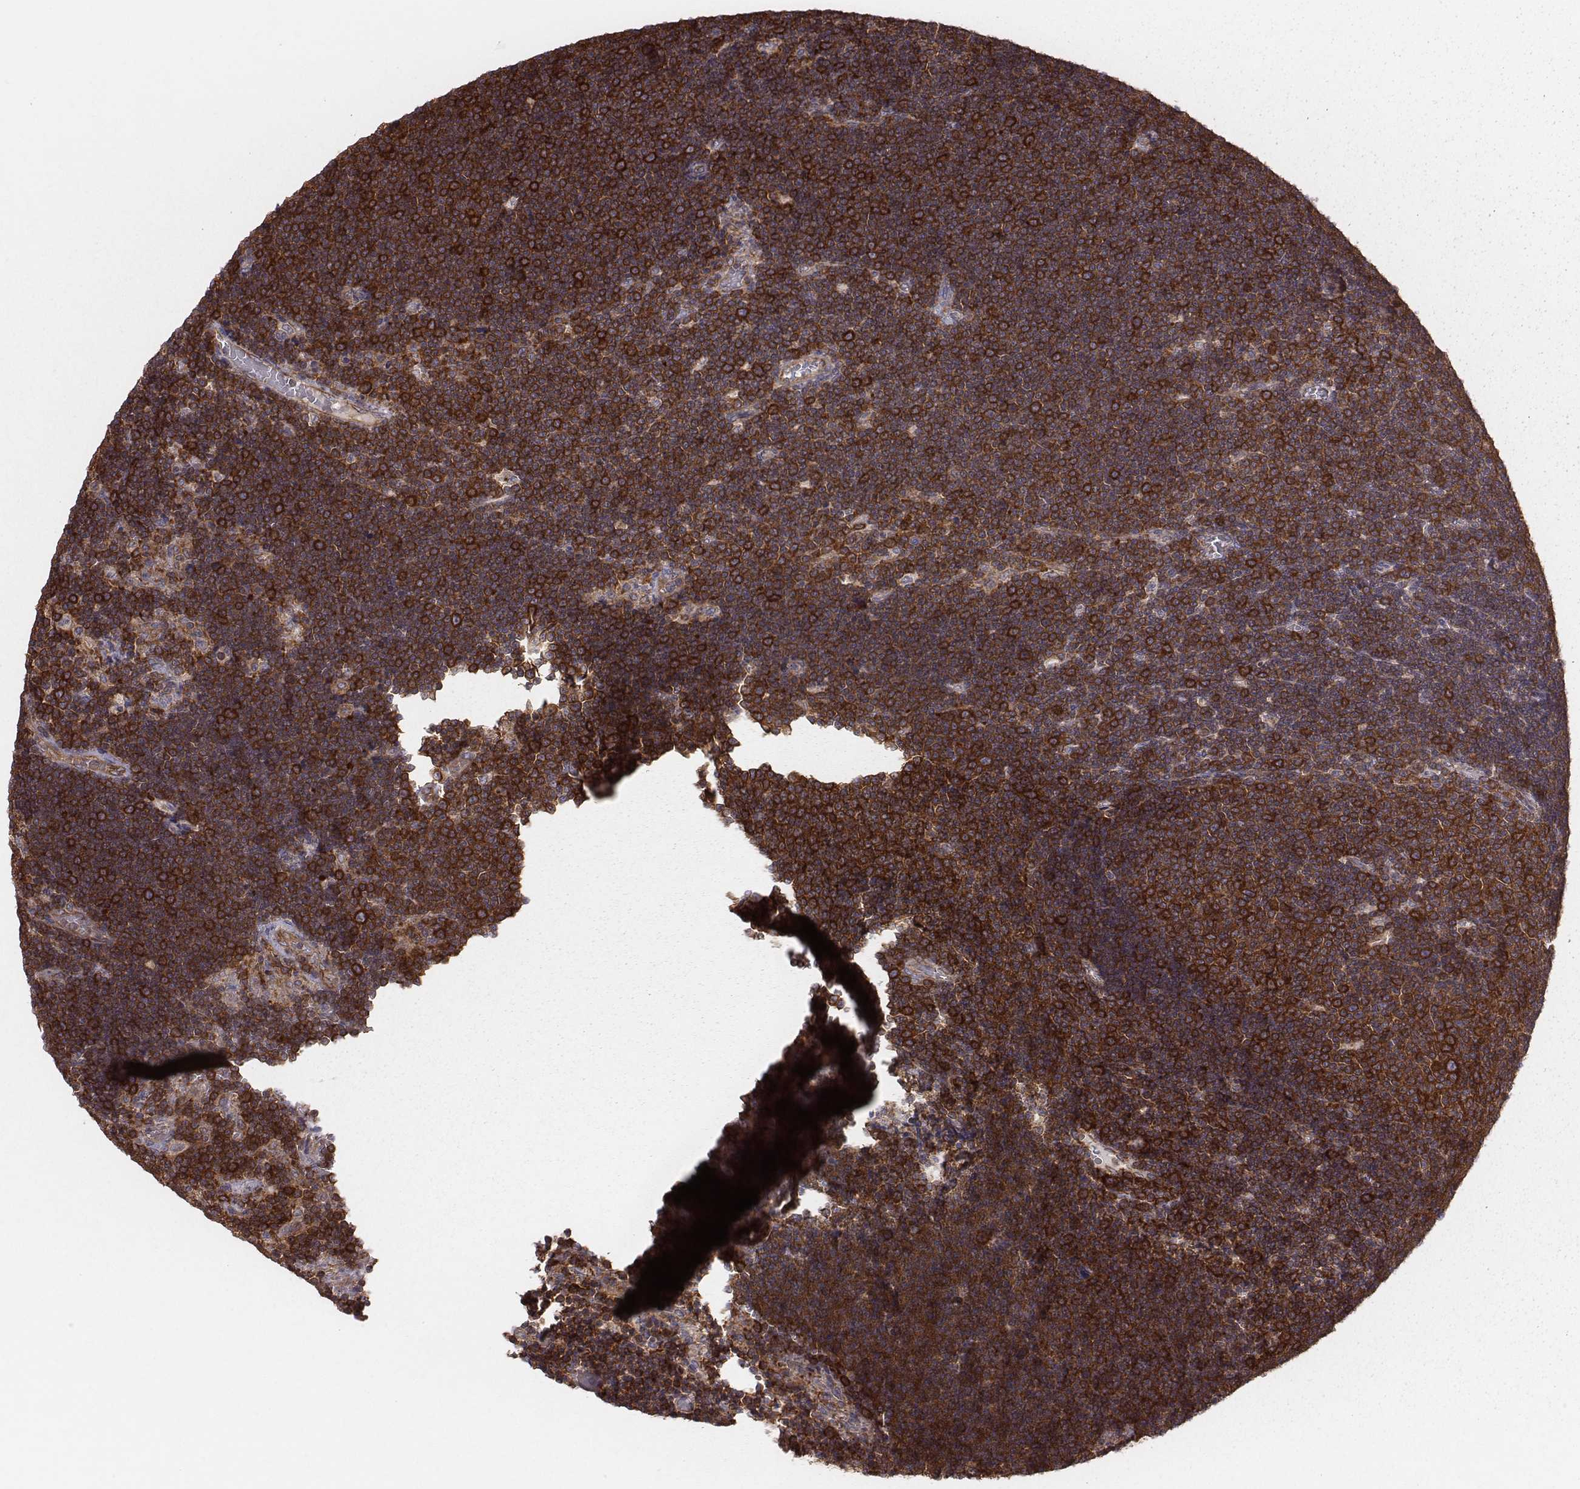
{"staining": {"intensity": "strong", "quantity": ">75%", "location": "cytoplasmic/membranous"}, "tissue": "lymphoma", "cell_type": "Tumor cells", "image_type": "cancer", "snomed": [{"axis": "morphology", "description": "Malignant lymphoma, non-Hodgkin's type, Low grade"}, {"axis": "topography", "description": "Brain"}], "caption": "Brown immunohistochemical staining in malignant lymphoma, non-Hodgkin's type (low-grade) exhibits strong cytoplasmic/membranous staining in about >75% of tumor cells.", "gene": "CAD", "patient": {"sex": "female", "age": 66}}